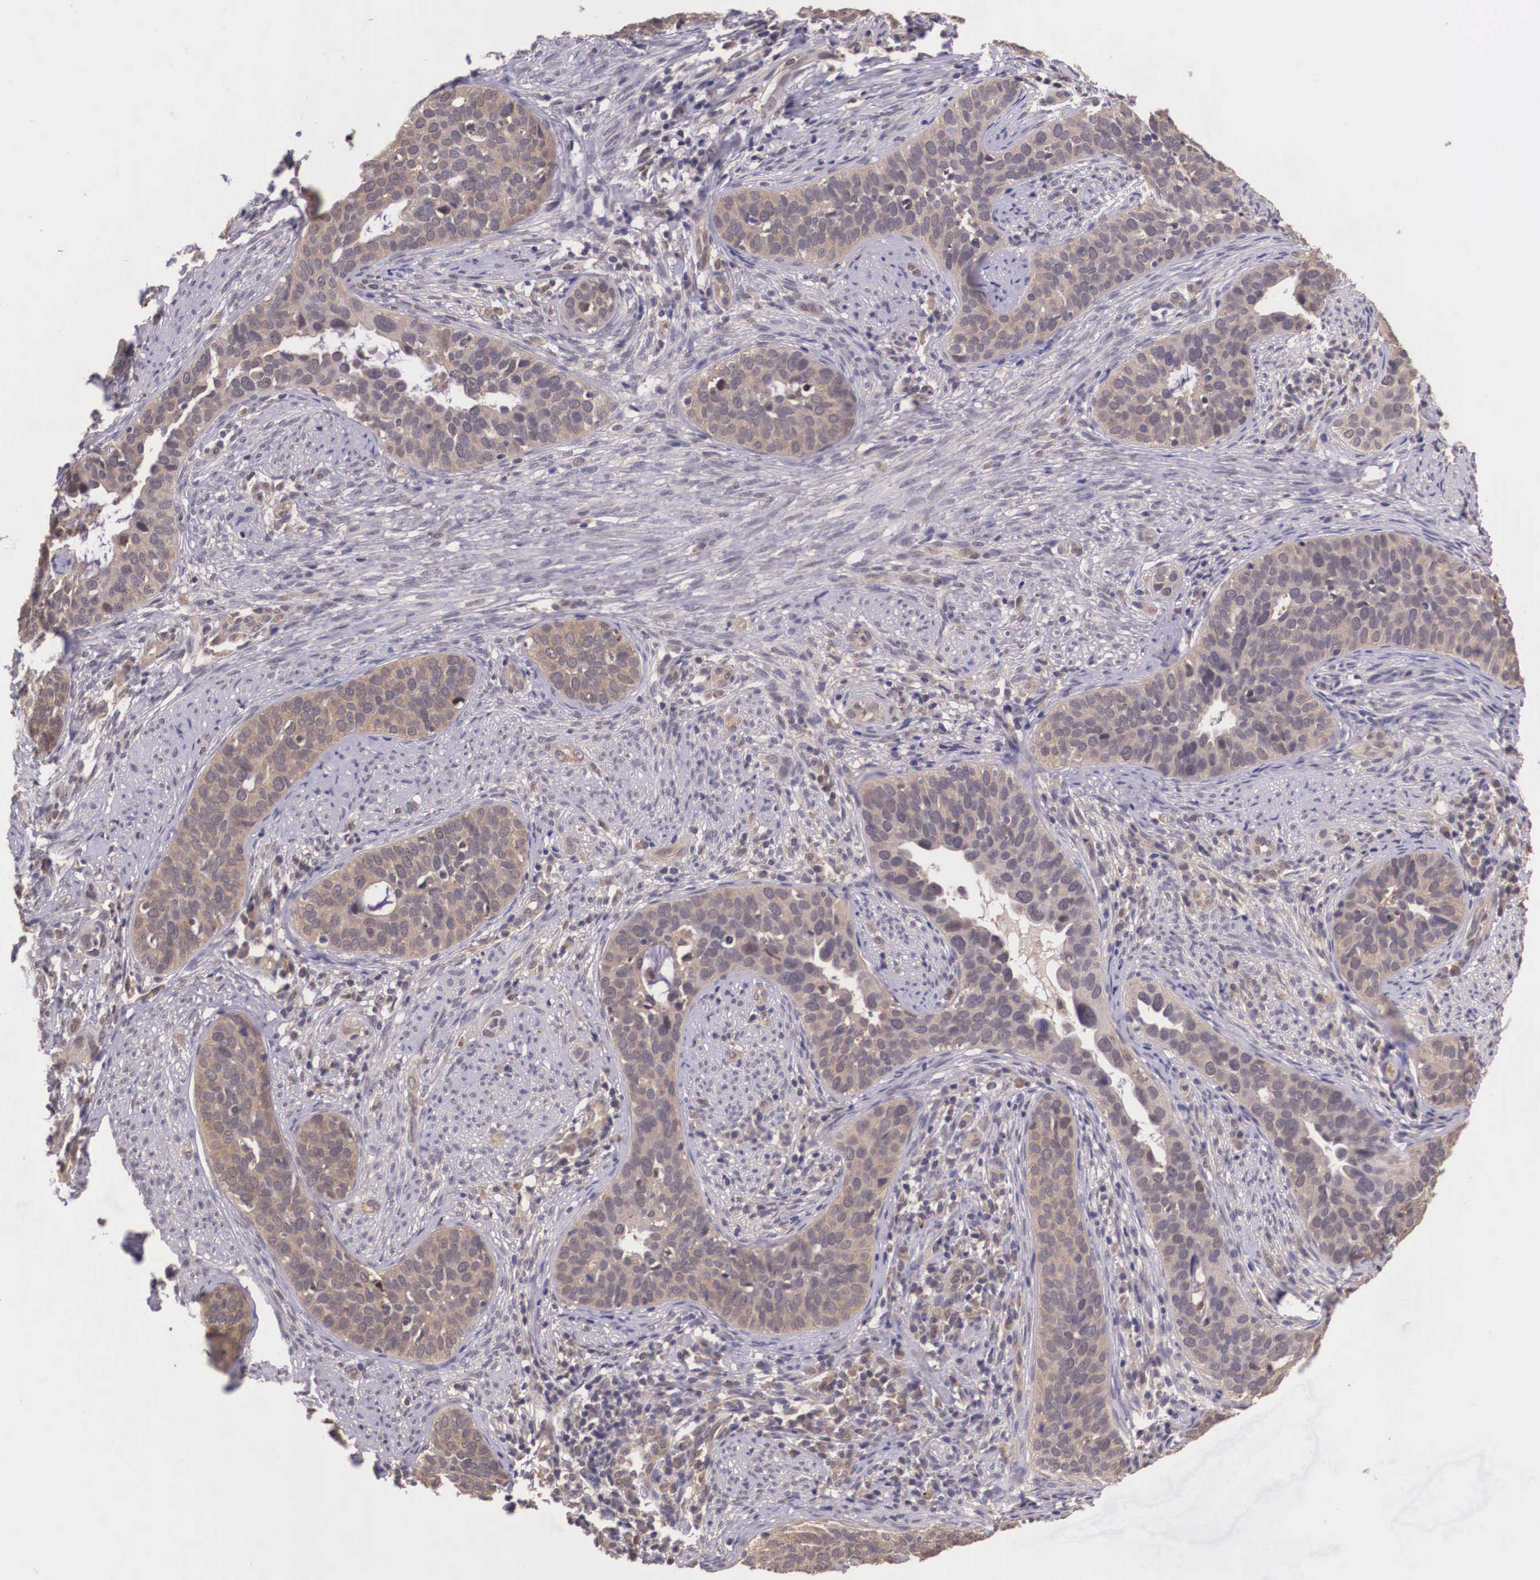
{"staining": {"intensity": "weak", "quantity": ">75%", "location": "cytoplasmic/membranous"}, "tissue": "cervical cancer", "cell_type": "Tumor cells", "image_type": "cancer", "snomed": [{"axis": "morphology", "description": "Squamous cell carcinoma, NOS"}, {"axis": "topography", "description": "Cervix"}], "caption": "Brown immunohistochemical staining in squamous cell carcinoma (cervical) exhibits weak cytoplasmic/membranous expression in about >75% of tumor cells. Nuclei are stained in blue.", "gene": "VASH1", "patient": {"sex": "female", "age": 31}}